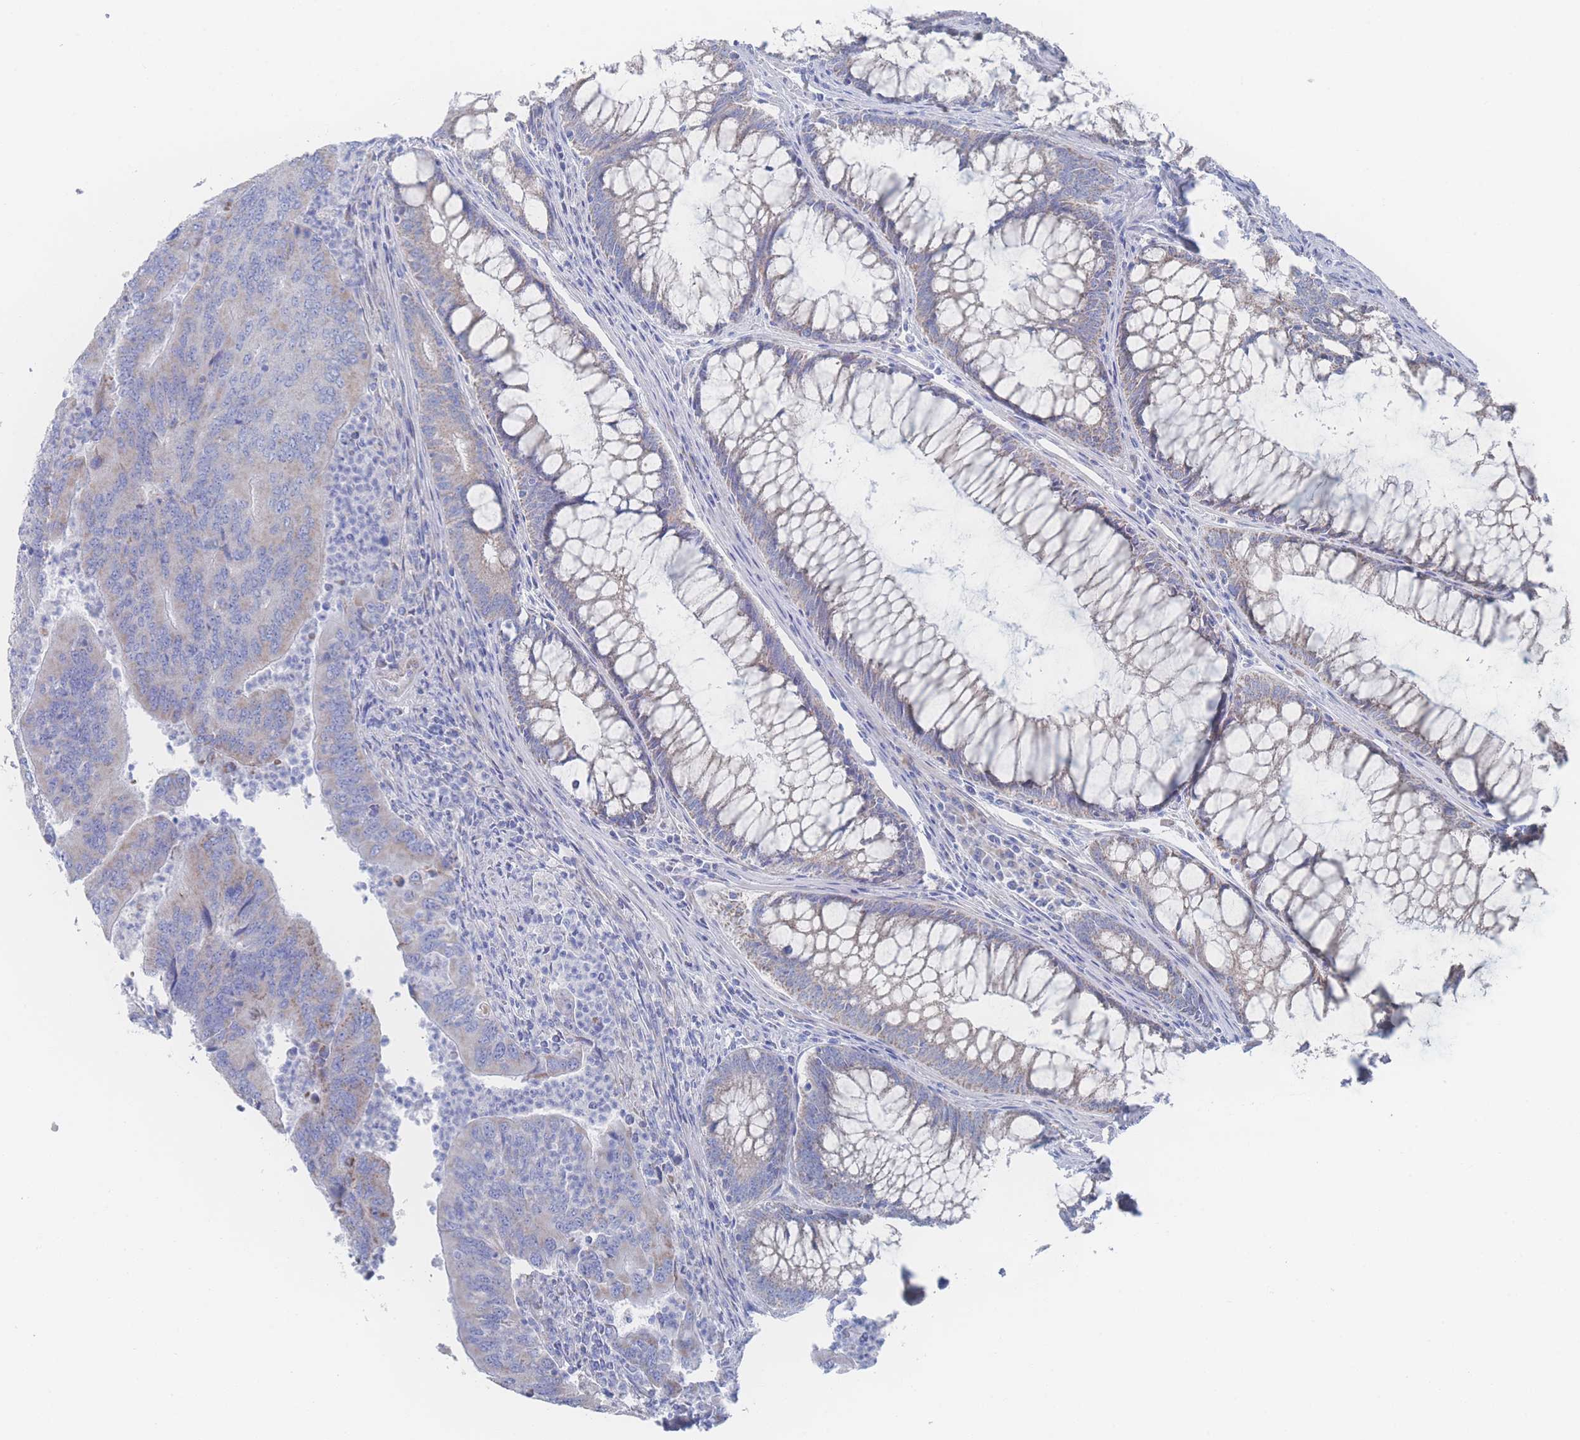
{"staining": {"intensity": "weak", "quantity": "<25%", "location": "cytoplasmic/membranous"}, "tissue": "colorectal cancer", "cell_type": "Tumor cells", "image_type": "cancer", "snomed": [{"axis": "morphology", "description": "Adenocarcinoma, NOS"}, {"axis": "topography", "description": "Colon"}], "caption": "Immunohistochemical staining of colorectal cancer (adenocarcinoma) displays no significant staining in tumor cells. The staining was performed using DAB (3,3'-diaminobenzidine) to visualize the protein expression in brown, while the nuclei were stained in blue with hematoxylin (Magnification: 20x).", "gene": "SNPH", "patient": {"sex": "female", "age": 67}}